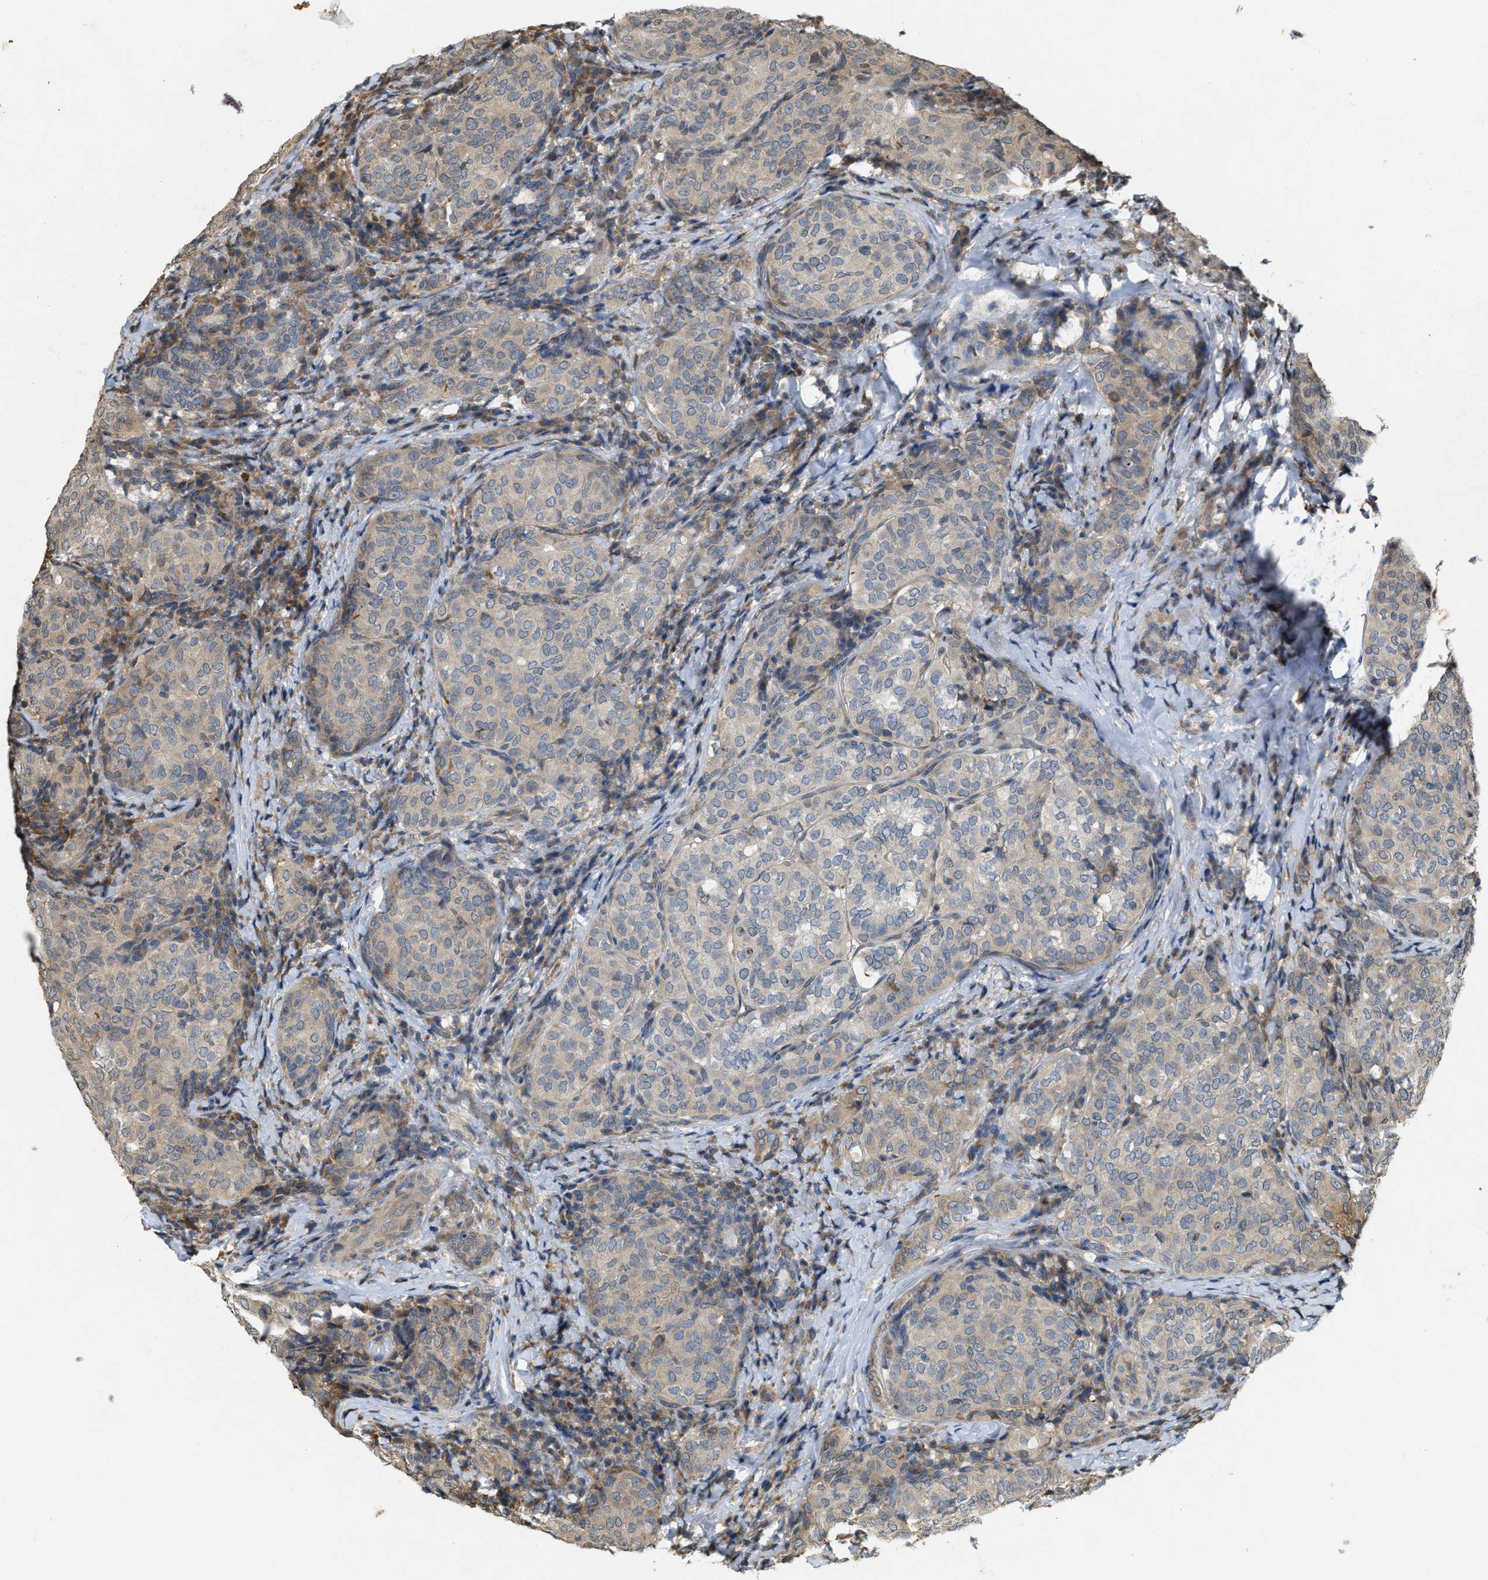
{"staining": {"intensity": "weak", "quantity": "25%-75%", "location": "cytoplasmic/membranous"}, "tissue": "thyroid cancer", "cell_type": "Tumor cells", "image_type": "cancer", "snomed": [{"axis": "morphology", "description": "Normal tissue, NOS"}, {"axis": "morphology", "description": "Papillary adenocarcinoma, NOS"}, {"axis": "topography", "description": "Thyroid gland"}], "caption": "Thyroid papillary adenocarcinoma stained with a brown dye reveals weak cytoplasmic/membranous positive expression in about 25%-75% of tumor cells.", "gene": "KIF21A", "patient": {"sex": "female", "age": 30}}